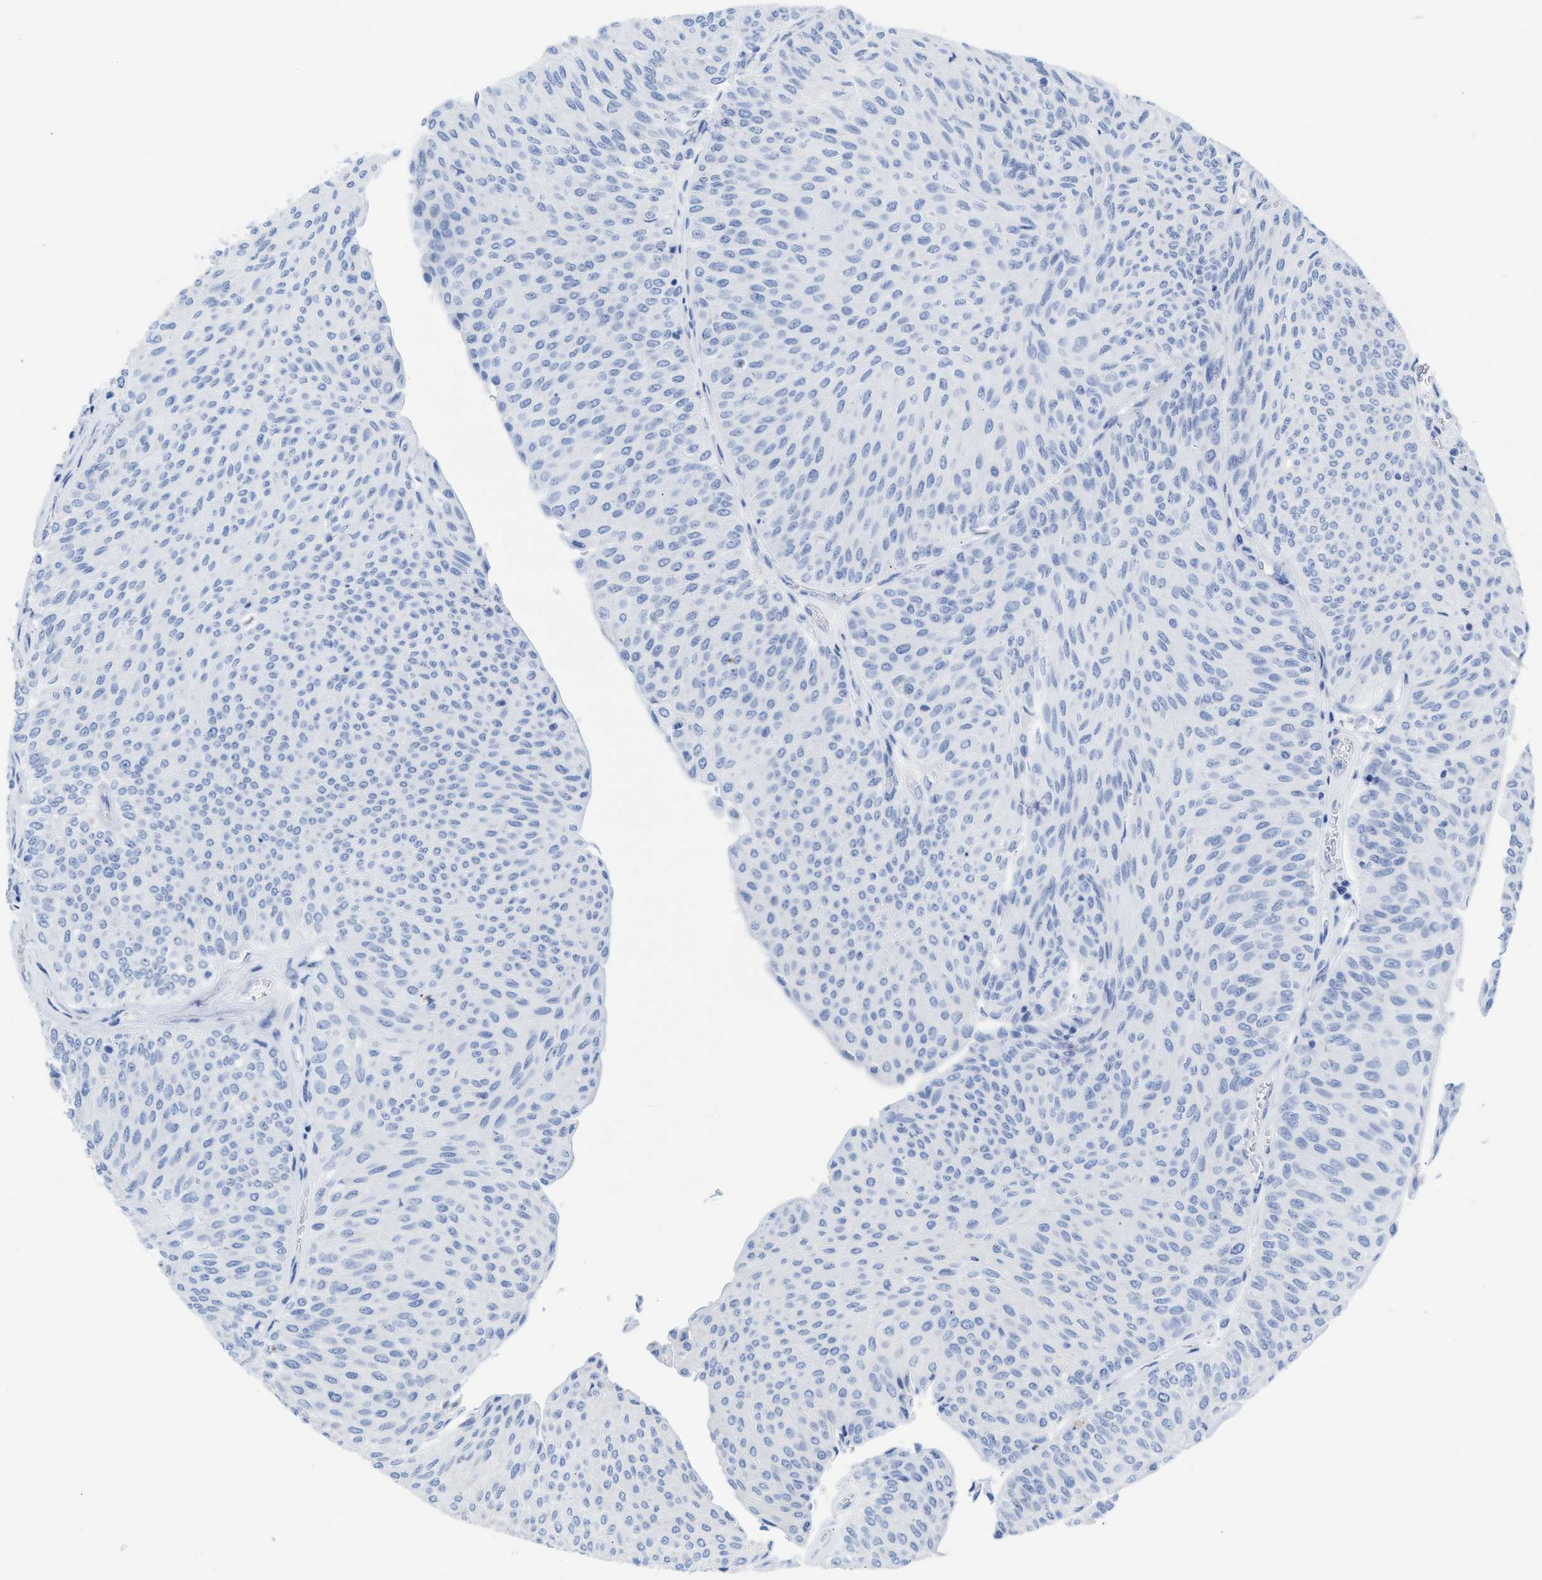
{"staining": {"intensity": "negative", "quantity": "none", "location": "none"}, "tissue": "urothelial cancer", "cell_type": "Tumor cells", "image_type": "cancer", "snomed": [{"axis": "morphology", "description": "Urothelial carcinoma, Low grade"}, {"axis": "topography", "description": "Urinary bladder"}], "caption": "This micrograph is of urothelial cancer stained with immunohistochemistry (IHC) to label a protein in brown with the nuclei are counter-stained blue. There is no expression in tumor cells.", "gene": "CPA1", "patient": {"sex": "male", "age": 78}}